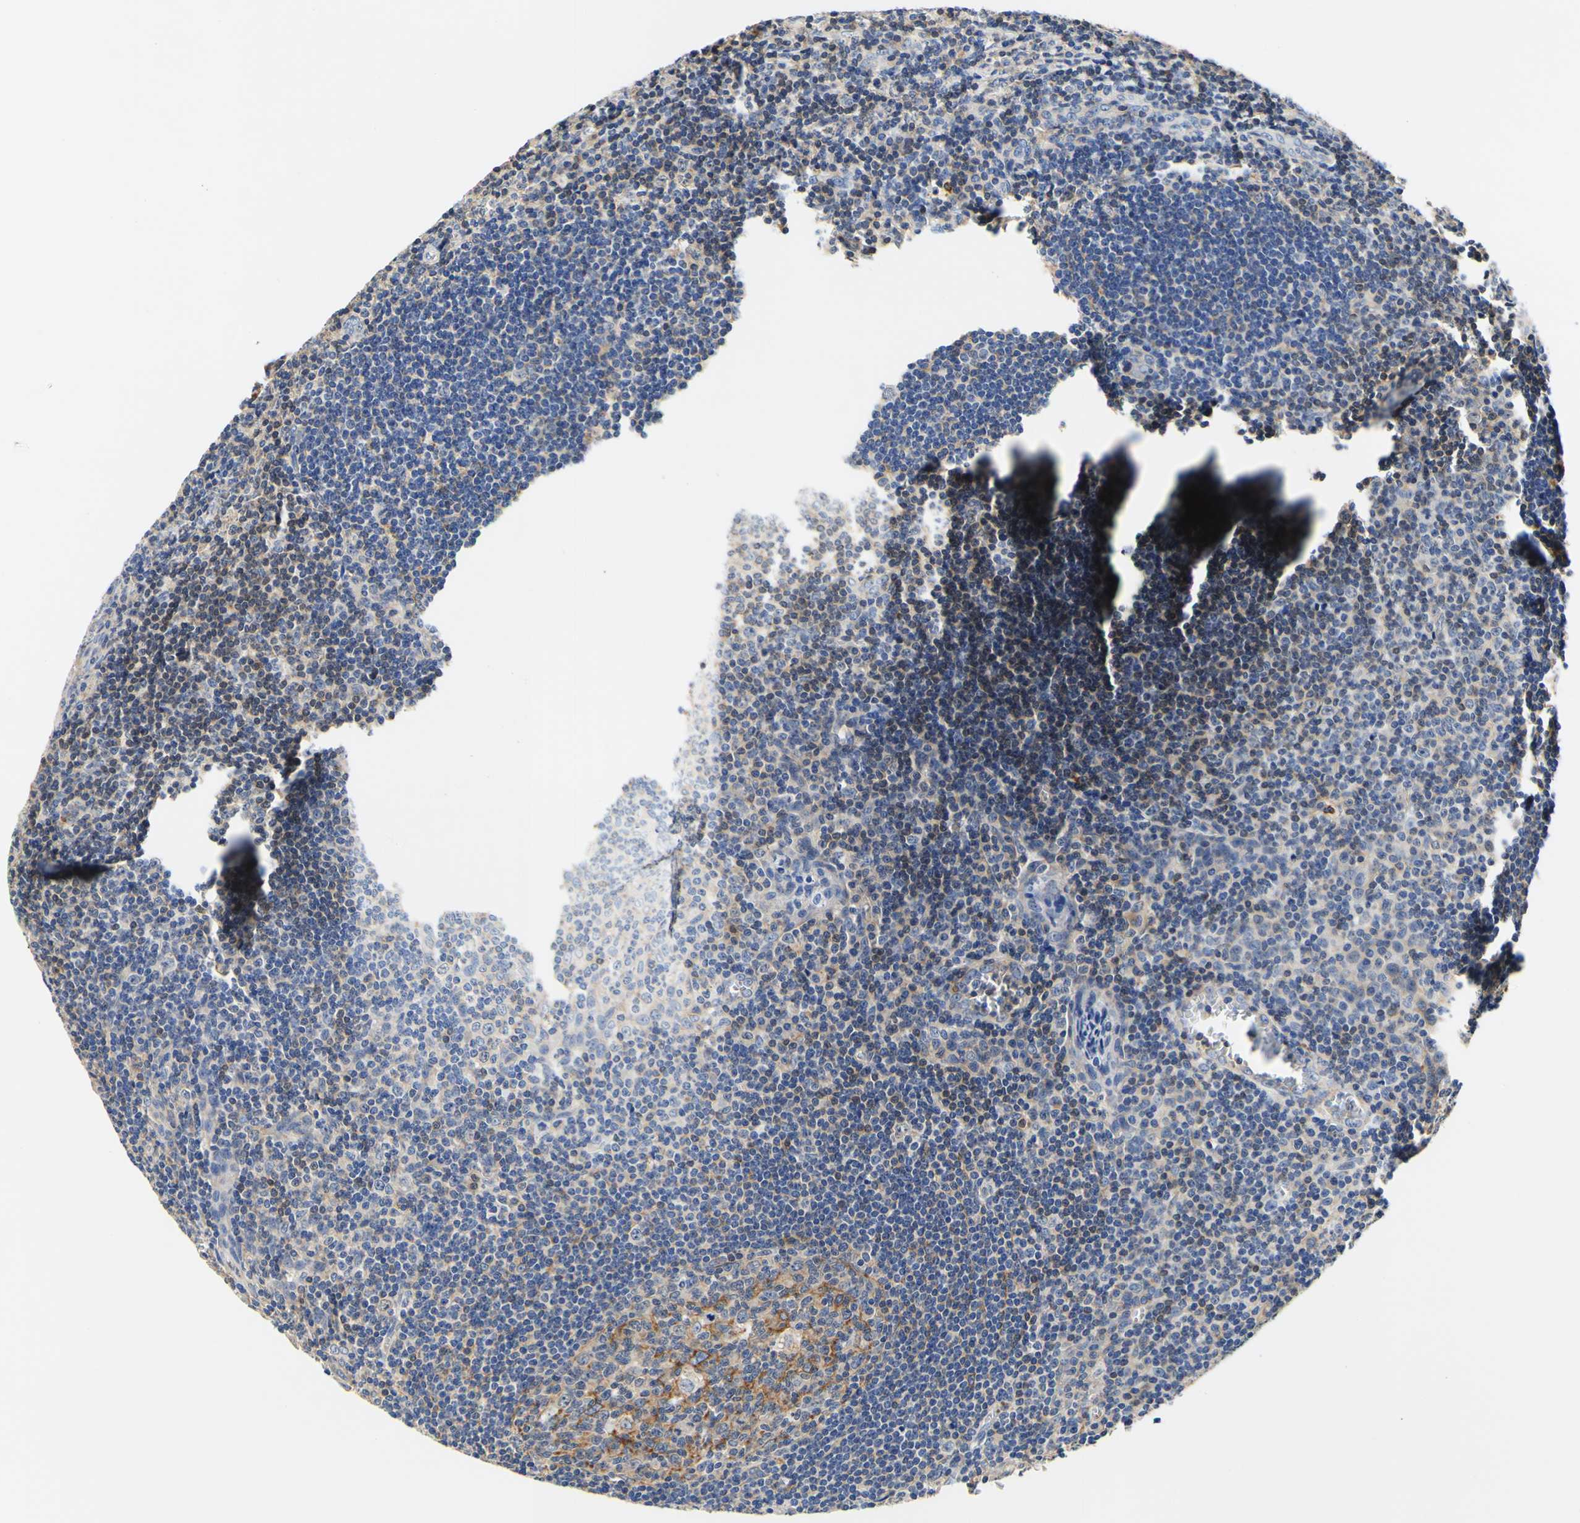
{"staining": {"intensity": "moderate", "quantity": "25%-75%", "location": "cytoplasmic/membranous"}, "tissue": "tonsil", "cell_type": "Germinal center cells", "image_type": "normal", "snomed": [{"axis": "morphology", "description": "Normal tissue, NOS"}, {"axis": "topography", "description": "Tonsil"}], "caption": "Immunohistochemistry (IHC) histopathology image of unremarkable tonsil: human tonsil stained using immunohistochemistry reveals medium levels of moderate protein expression localized specifically in the cytoplasmic/membranous of germinal center cells, appearing as a cytoplasmic/membranous brown color.", "gene": "CAMK4", "patient": {"sex": "male", "age": 37}}